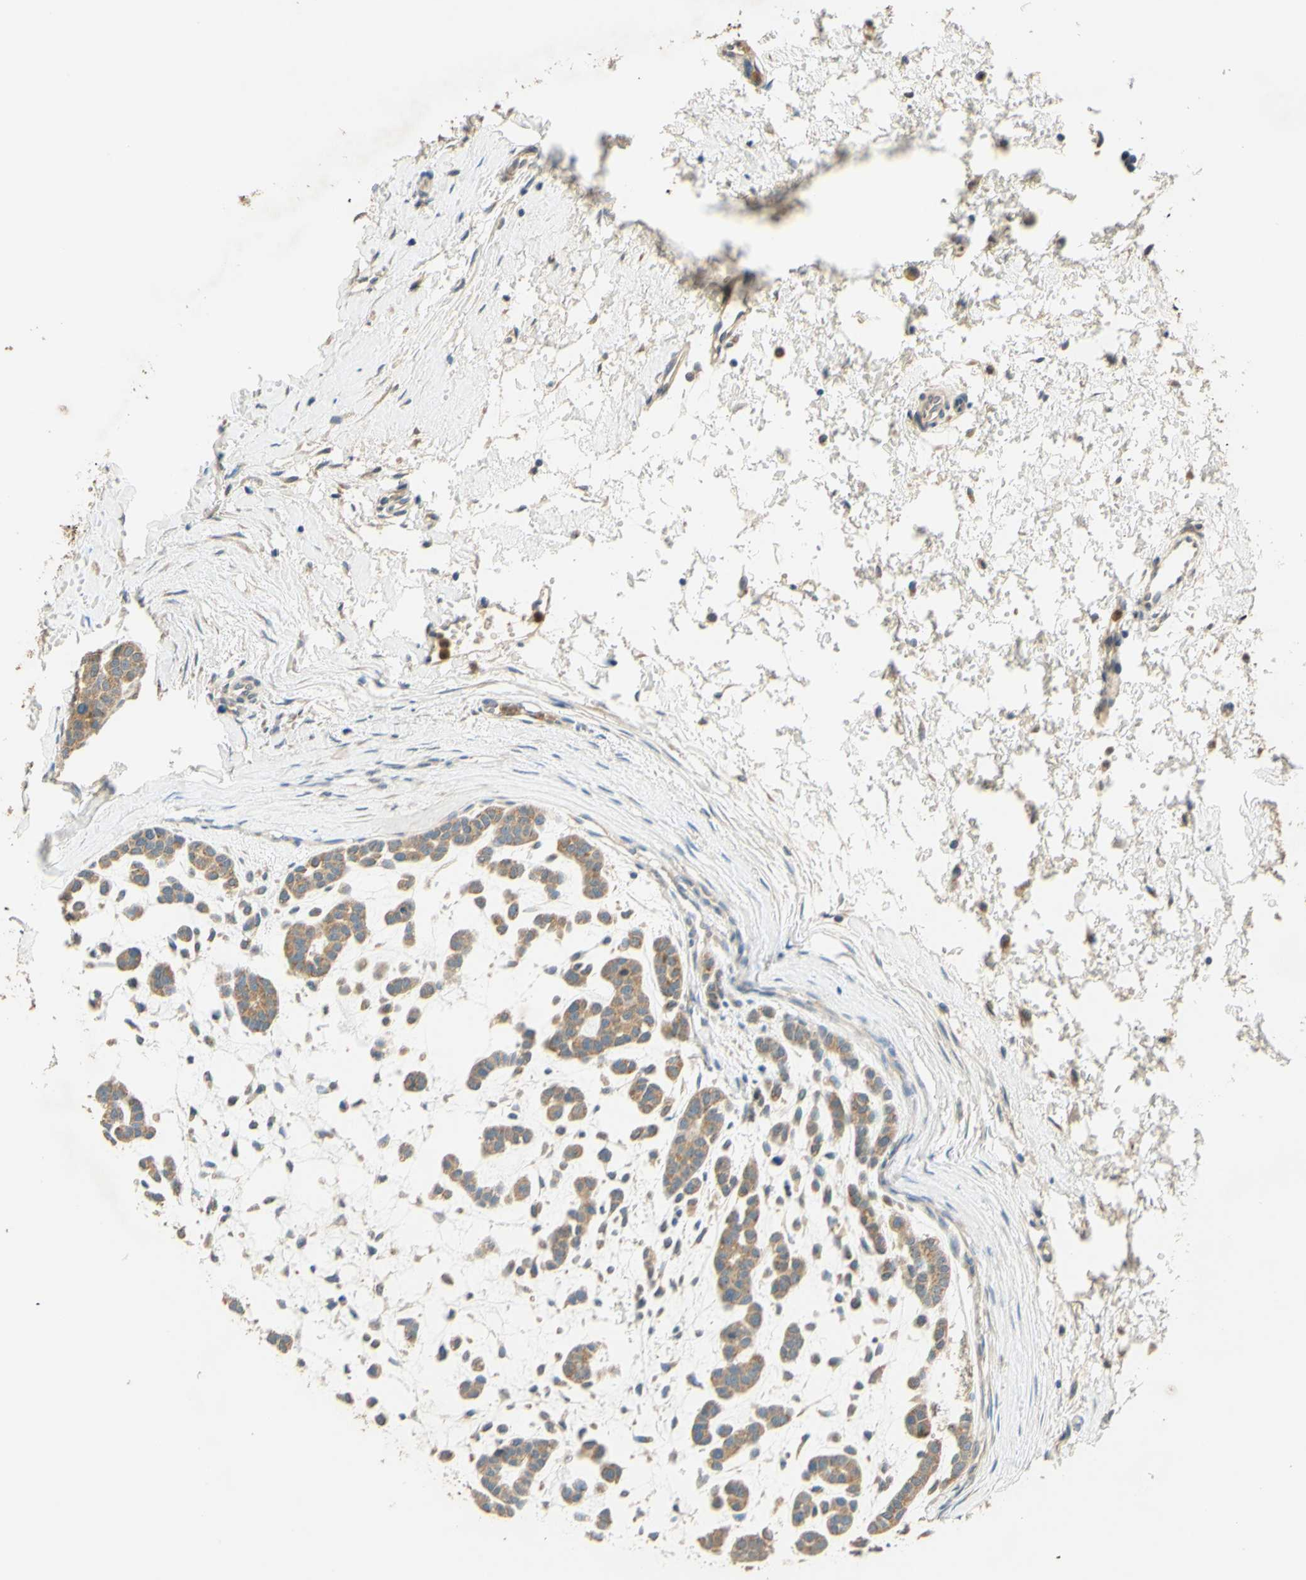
{"staining": {"intensity": "moderate", "quantity": ">75%", "location": "cytoplasmic/membranous"}, "tissue": "head and neck cancer", "cell_type": "Tumor cells", "image_type": "cancer", "snomed": [{"axis": "morphology", "description": "Adenocarcinoma, NOS"}, {"axis": "morphology", "description": "Adenoma, NOS"}, {"axis": "topography", "description": "Head-Neck"}], "caption": "The photomicrograph reveals staining of head and neck cancer, revealing moderate cytoplasmic/membranous protein expression (brown color) within tumor cells.", "gene": "ENTREP2", "patient": {"sex": "female", "age": 55}}